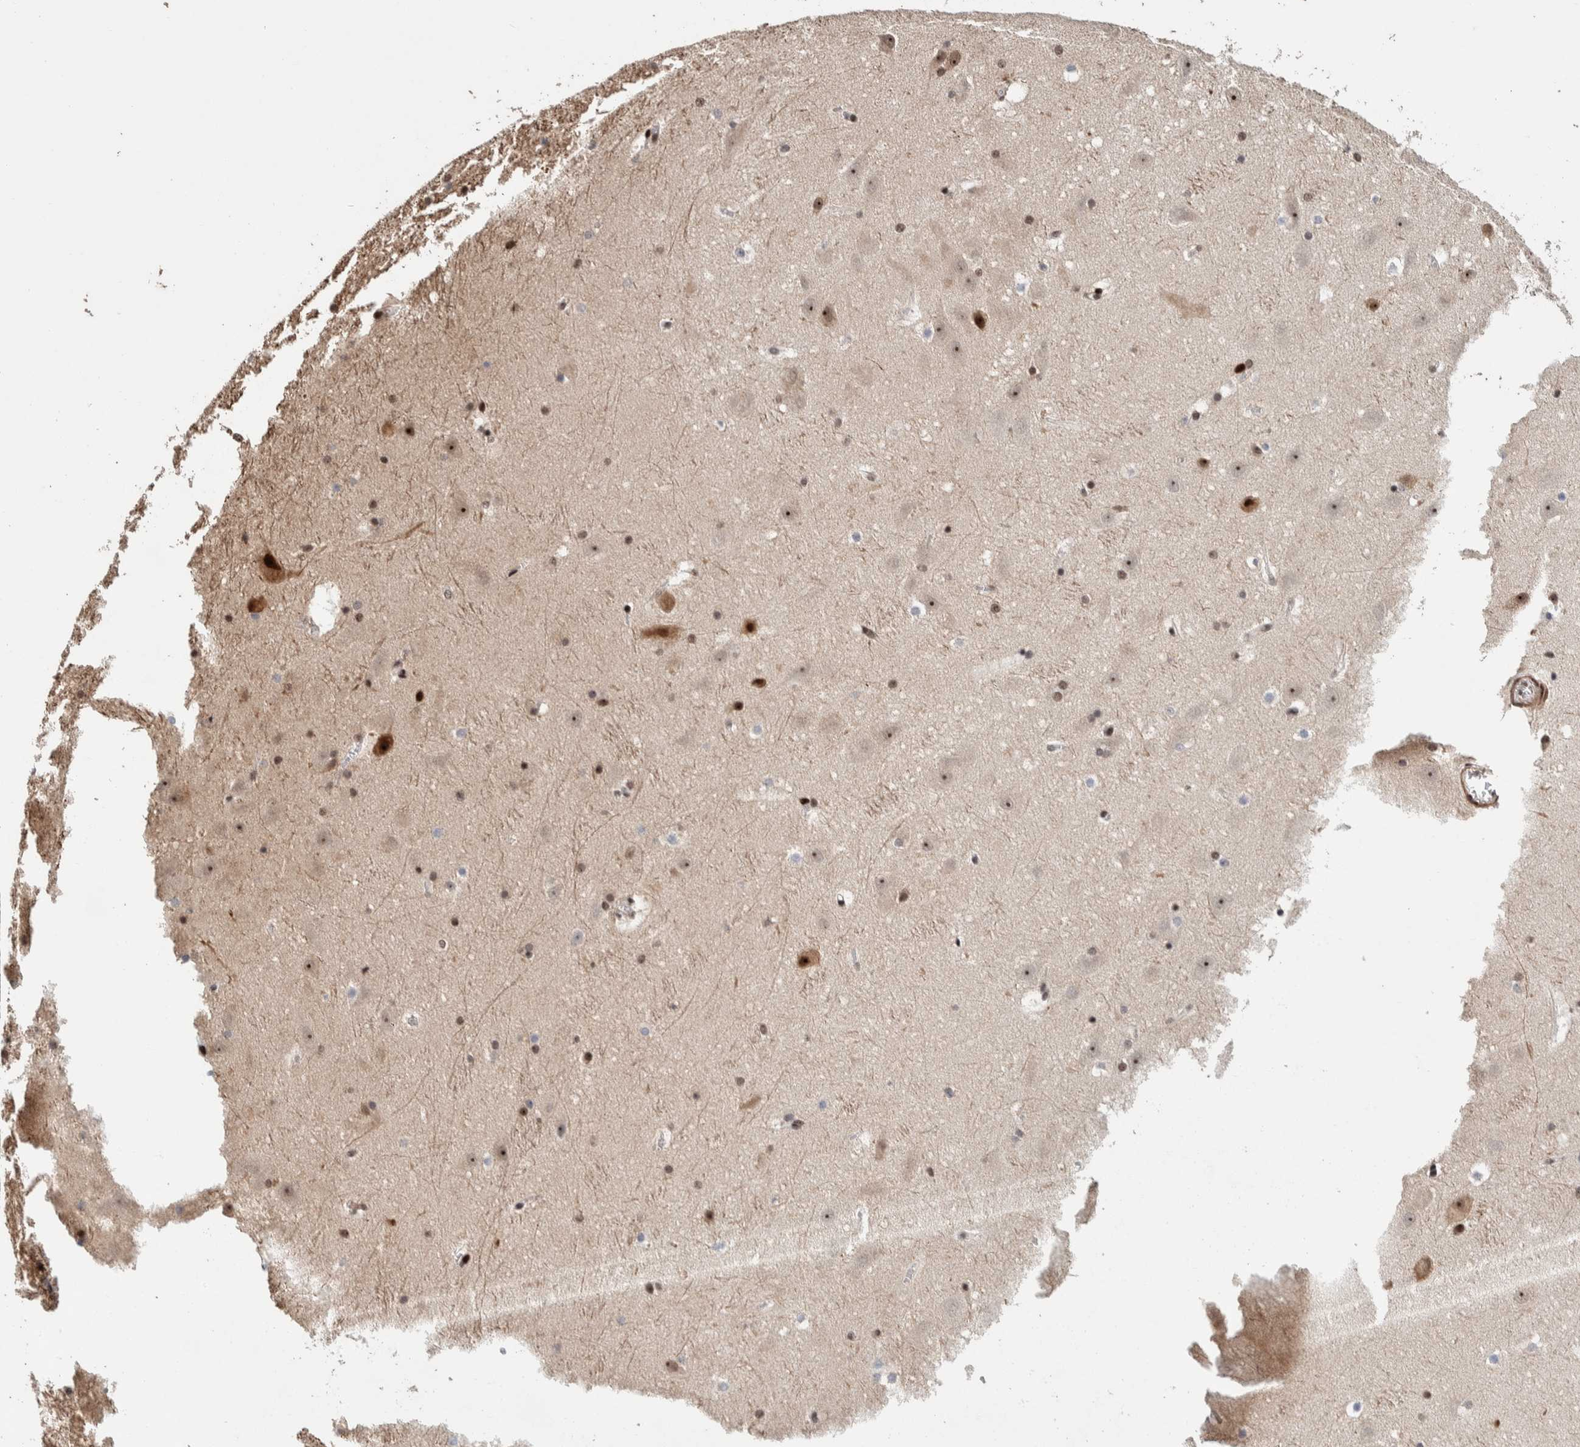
{"staining": {"intensity": "moderate", "quantity": "<25%", "location": "nuclear"}, "tissue": "hippocampus", "cell_type": "Glial cells", "image_type": "normal", "snomed": [{"axis": "morphology", "description": "Normal tissue, NOS"}, {"axis": "topography", "description": "Hippocampus"}], "caption": "High-power microscopy captured an immunohistochemistry (IHC) micrograph of normal hippocampus, revealing moderate nuclear positivity in approximately <25% of glial cells.", "gene": "CHD4", "patient": {"sex": "male", "age": 45}}